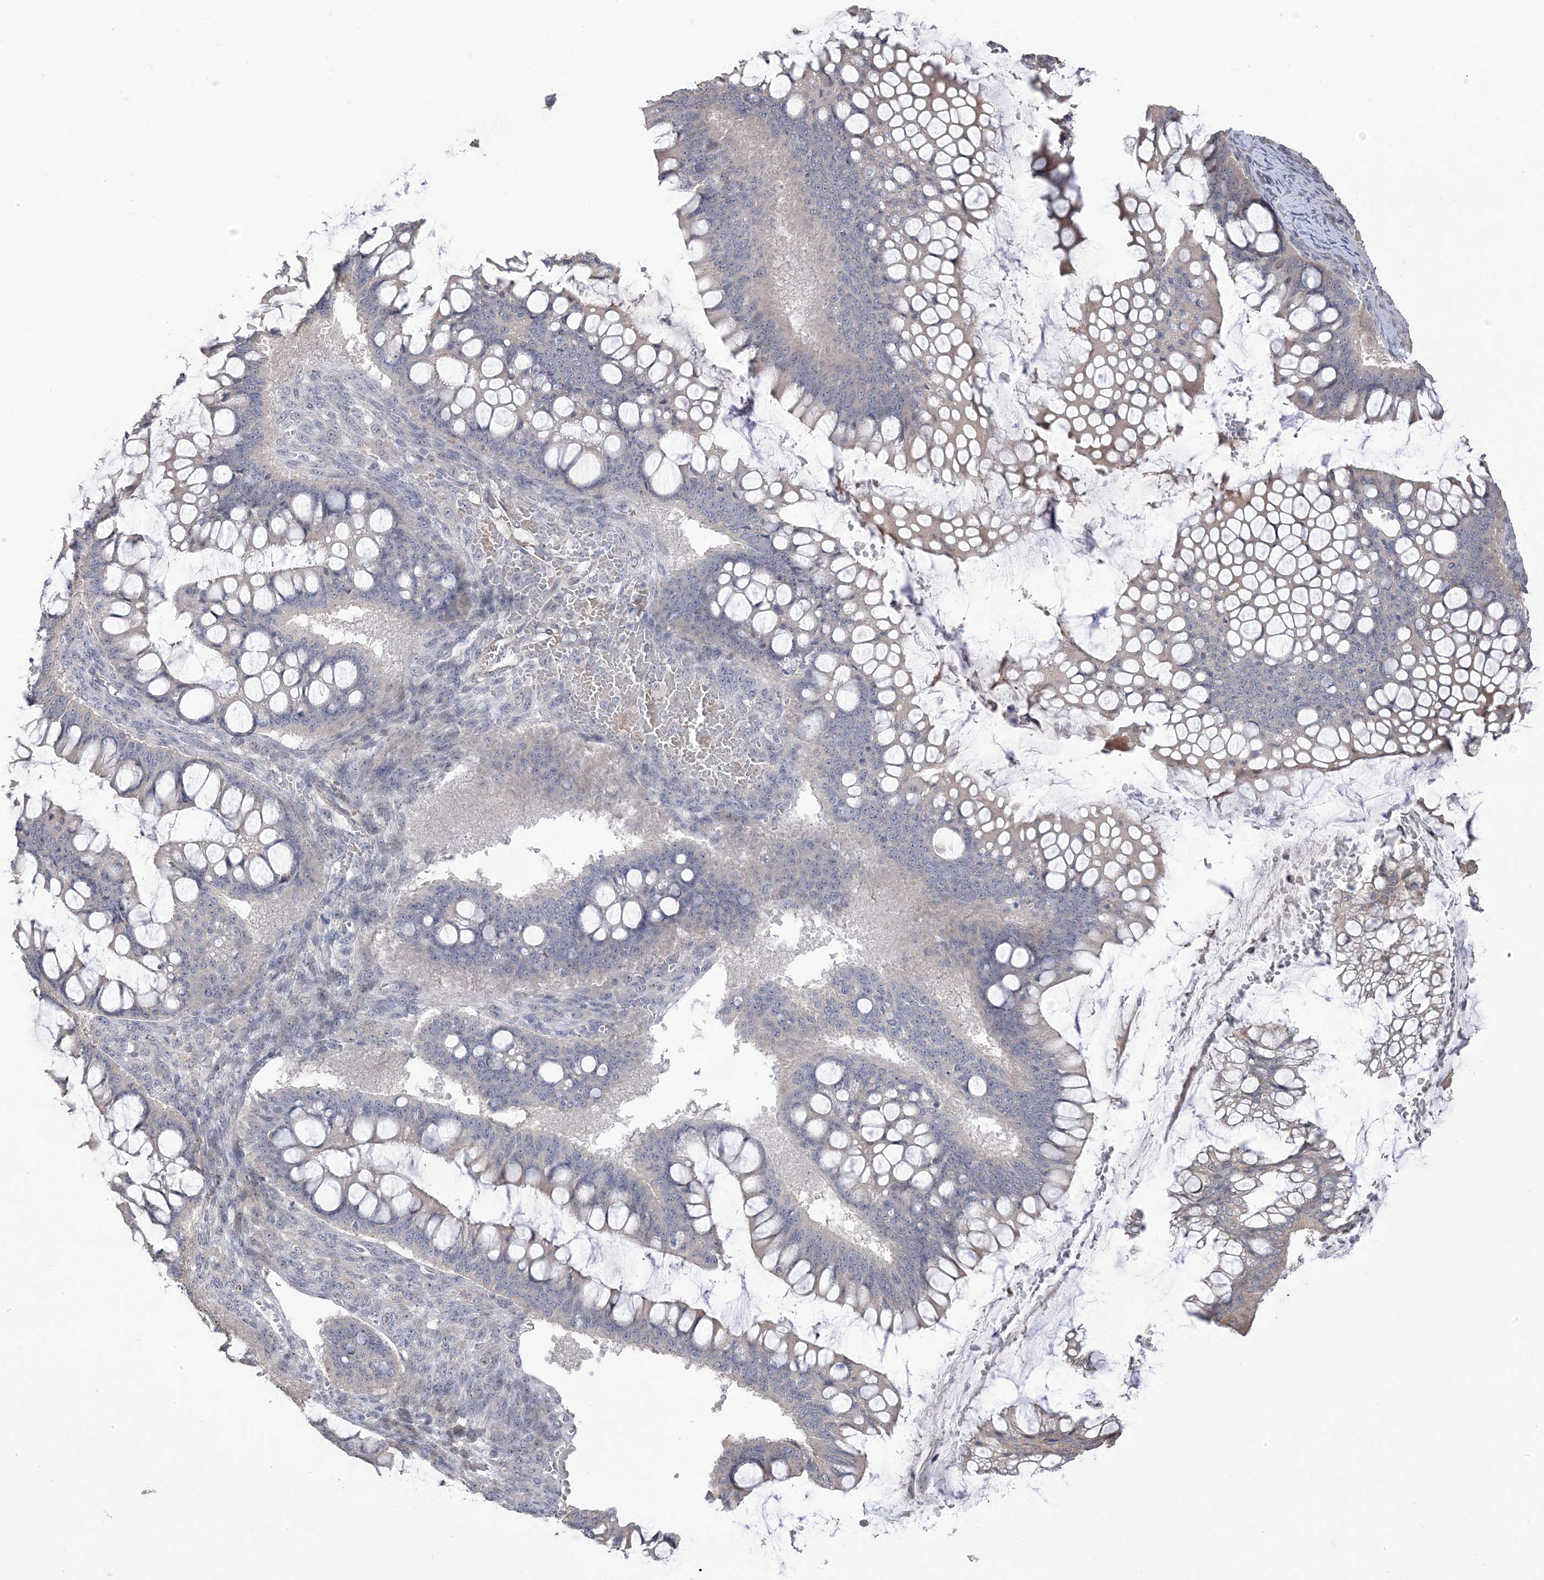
{"staining": {"intensity": "negative", "quantity": "none", "location": "none"}, "tissue": "ovarian cancer", "cell_type": "Tumor cells", "image_type": "cancer", "snomed": [{"axis": "morphology", "description": "Cystadenocarcinoma, mucinous, NOS"}, {"axis": "topography", "description": "Ovary"}], "caption": "The micrograph exhibits no staining of tumor cells in ovarian mucinous cystadenocarcinoma.", "gene": "GTPBP6", "patient": {"sex": "female", "age": 73}}